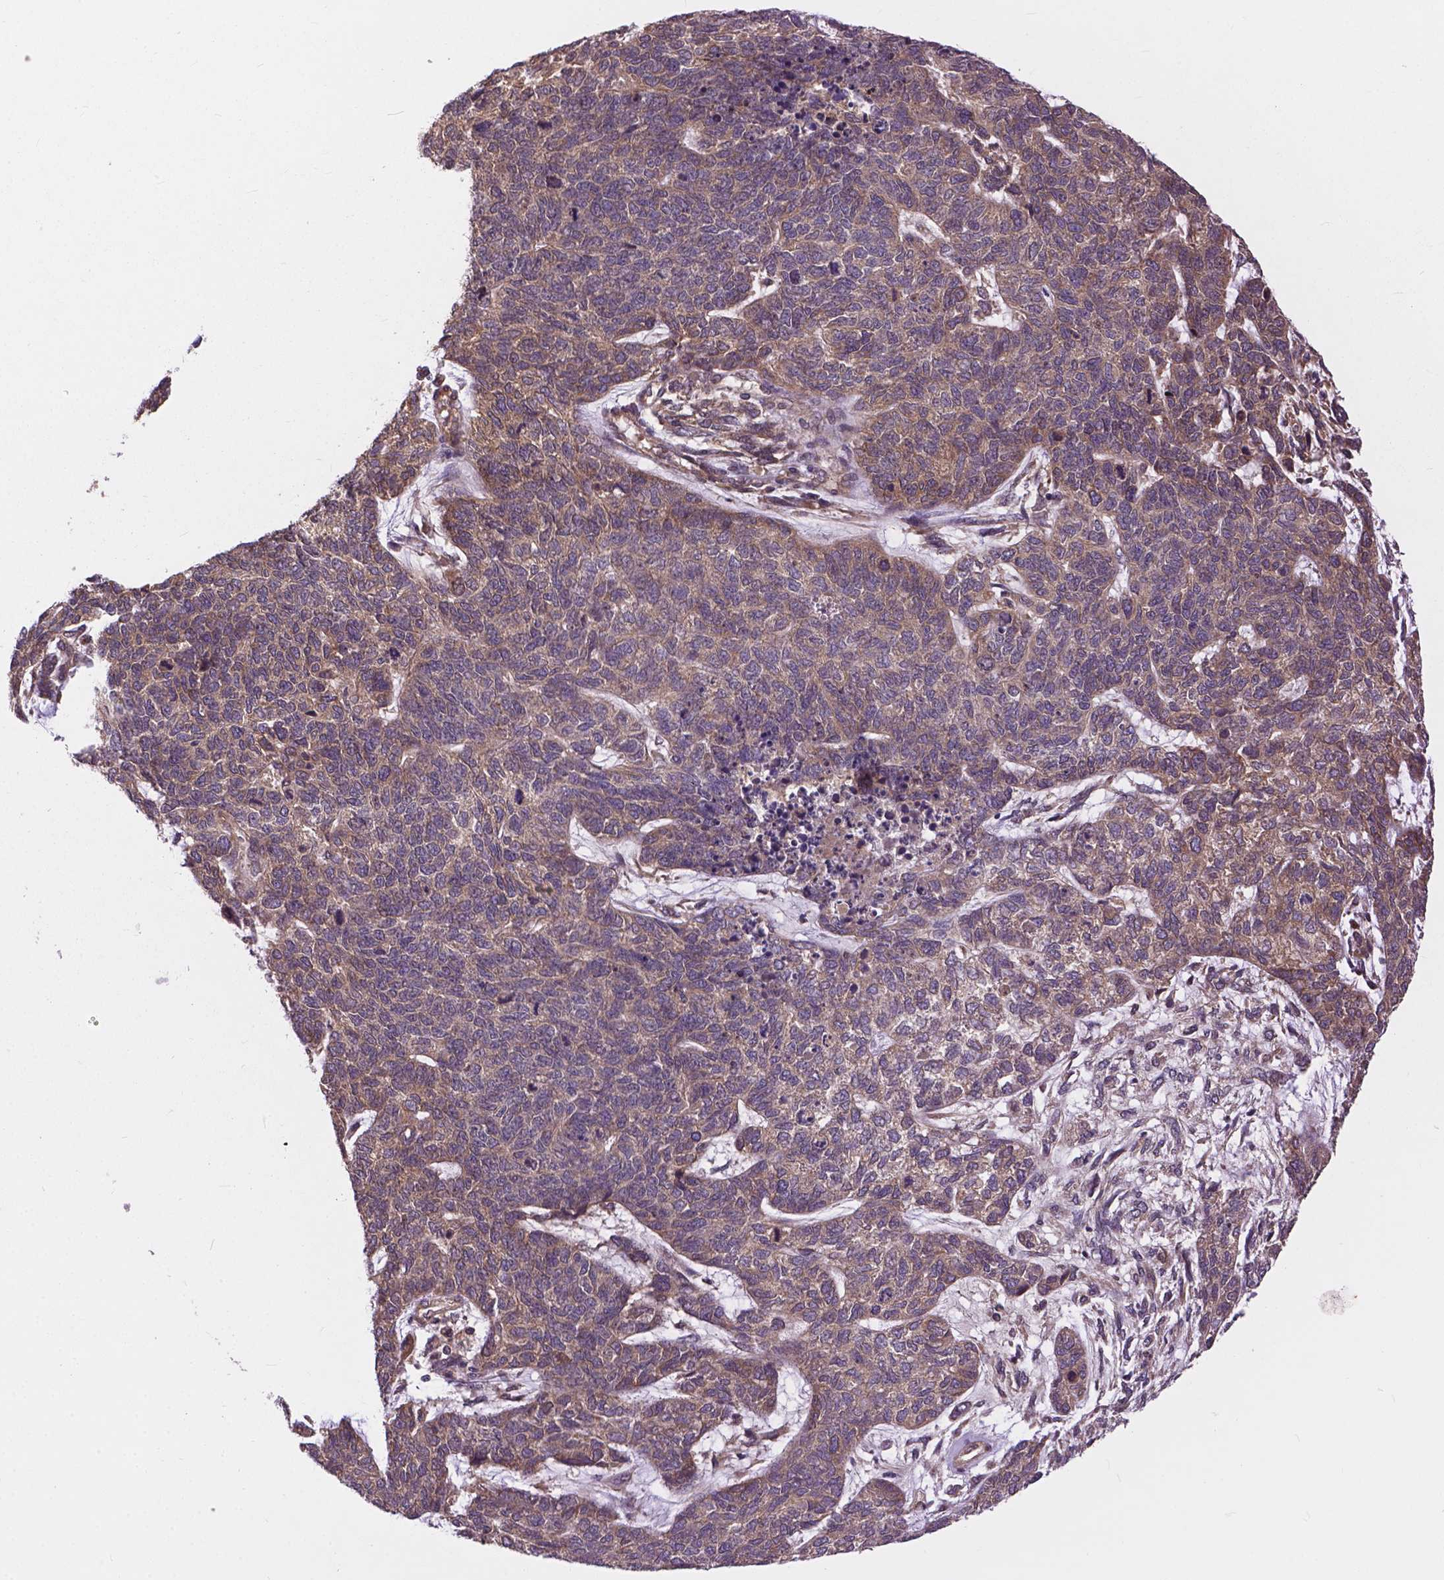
{"staining": {"intensity": "moderate", "quantity": ">75%", "location": "cytoplasmic/membranous"}, "tissue": "cervical cancer", "cell_type": "Tumor cells", "image_type": "cancer", "snomed": [{"axis": "morphology", "description": "Squamous cell carcinoma, NOS"}, {"axis": "topography", "description": "Cervix"}], "caption": "IHC histopathology image of neoplastic tissue: cervical cancer stained using IHC reveals medium levels of moderate protein expression localized specifically in the cytoplasmic/membranous of tumor cells, appearing as a cytoplasmic/membranous brown color.", "gene": "ZNF616", "patient": {"sex": "female", "age": 63}}